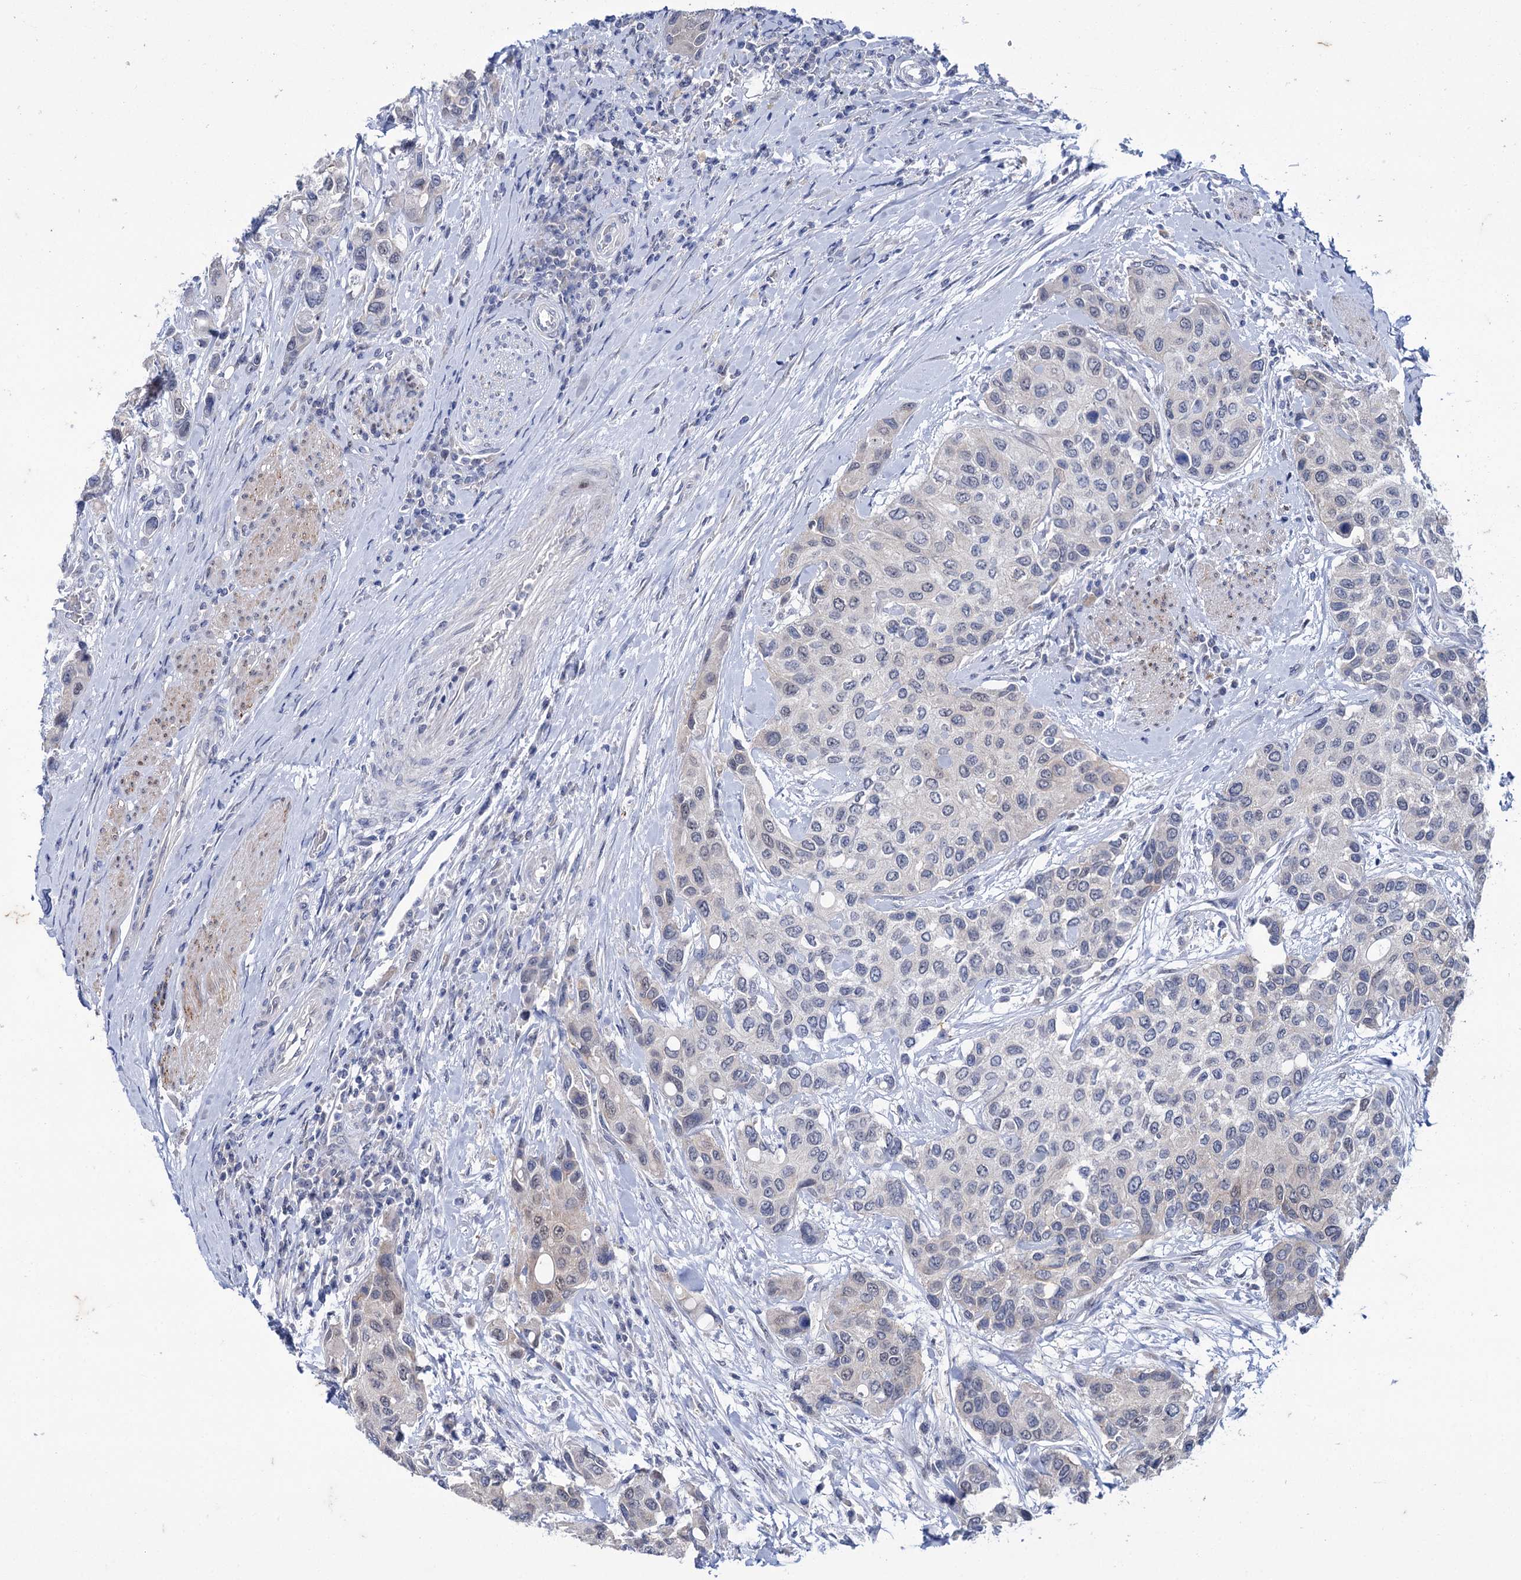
{"staining": {"intensity": "negative", "quantity": "none", "location": "none"}, "tissue": "urothelial cancer", "cell_type": "Tumor cells", "image_type": "cancer", "snomed": [{"axis": "morphology", "description": "Normal tissue, NOS"}, {"axis": "morphology", "description": "Urothelial carcinoma, High grade"}, {"axis": "topography", "description": "Vascular tissue"}, {"axis": "topography", "description": "Urinary bladder"}], "caption": "High power microscopy image of an immunohistochemistry (IHC) histopathology image of urothelial cancer, revealing no significant staining in tumor cells.", "gene": "MID1IP1", "patient": {"sex": "female", "age": 56}}